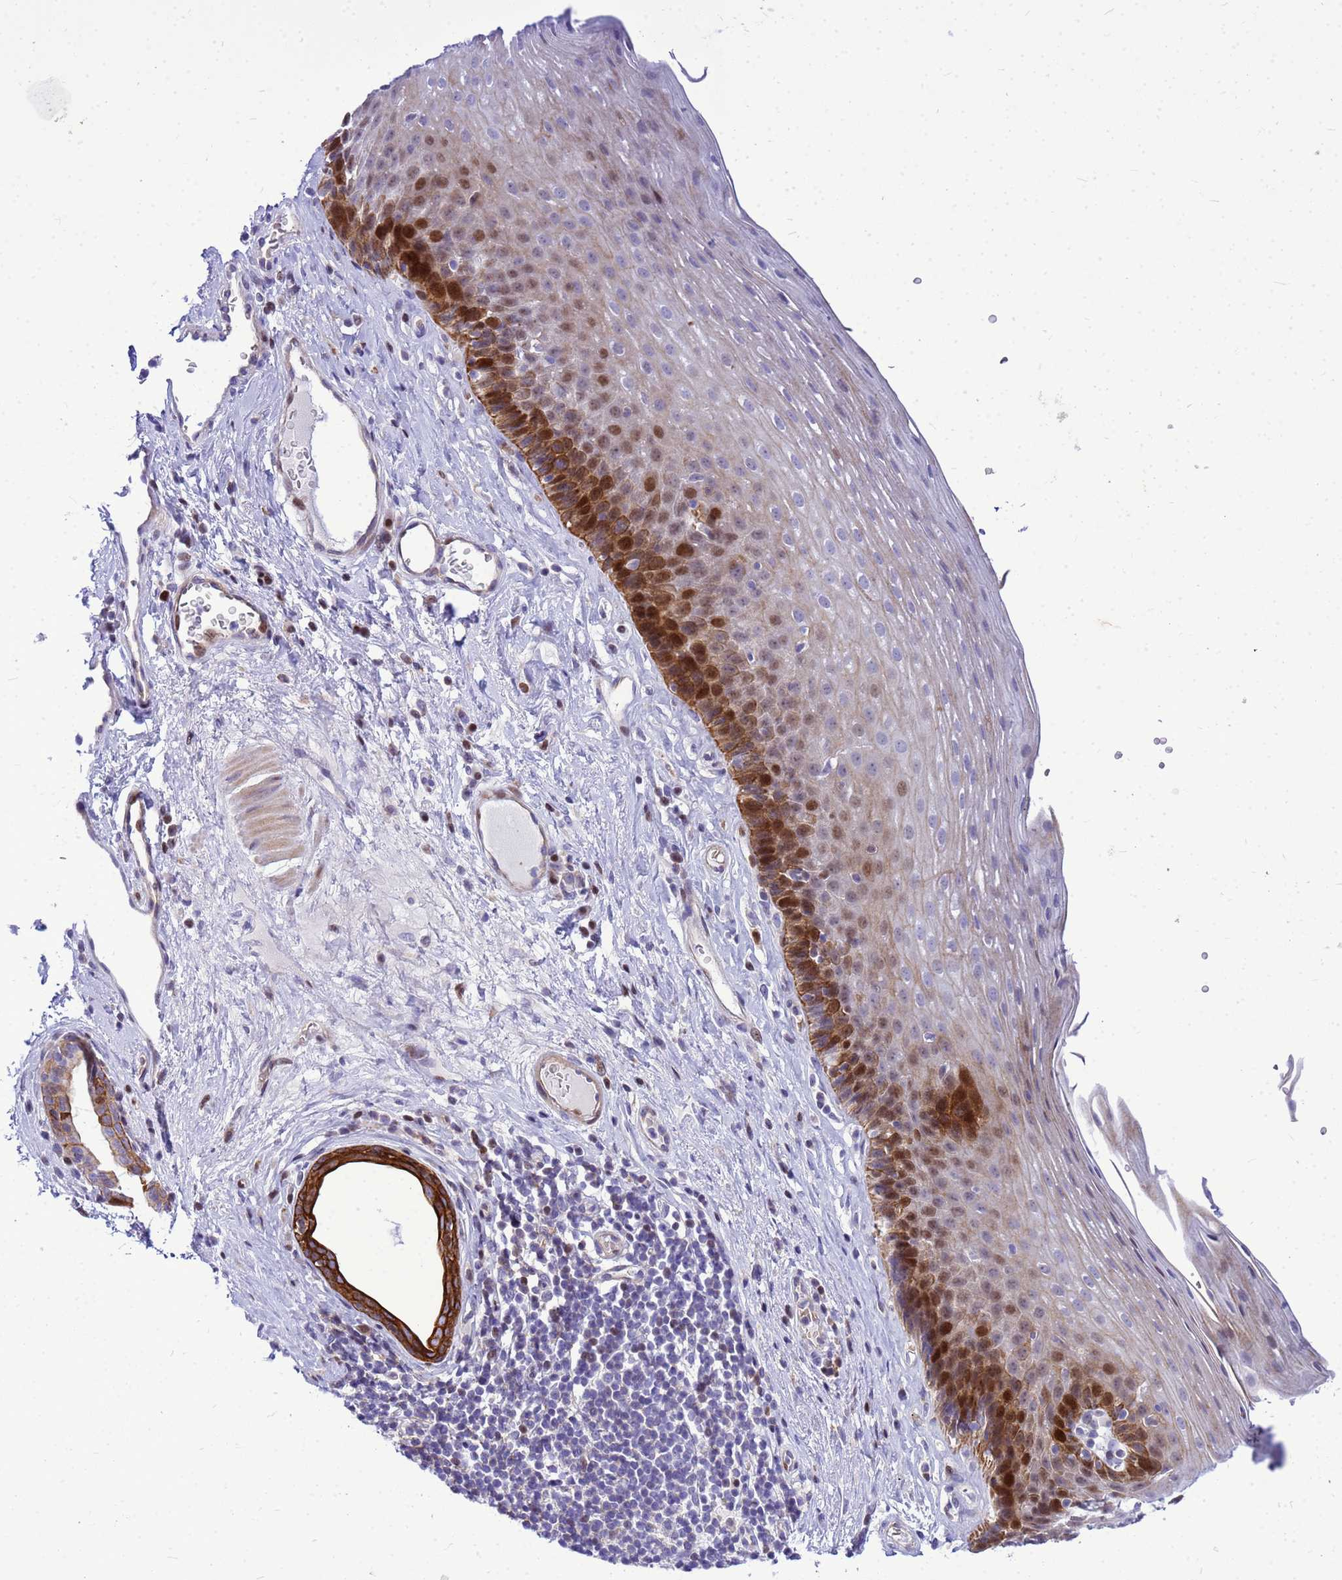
{"staining": {"intensity": "strong", "quantity": "25%-75%", "location": "cytoplasmic/membranous,nuclear"}, "tissue": "esophagus", "cell_type": "Squamous epithelial cells", "image_type": "normal", "snomed": [{"axis": "morphology", "description": "Normal tissue, NOS"}, {"axis": "topography", "description": "Esophagus"}], "caption": "Protein expression analysis of benign esophagus reveals strong cytoplasmic/membranous,nuclear positivity in approximately 25%-75% of squamous epithelial cells.", "gene": "ADAMTS7", "patient": {"sex": "female", "age": 66}}